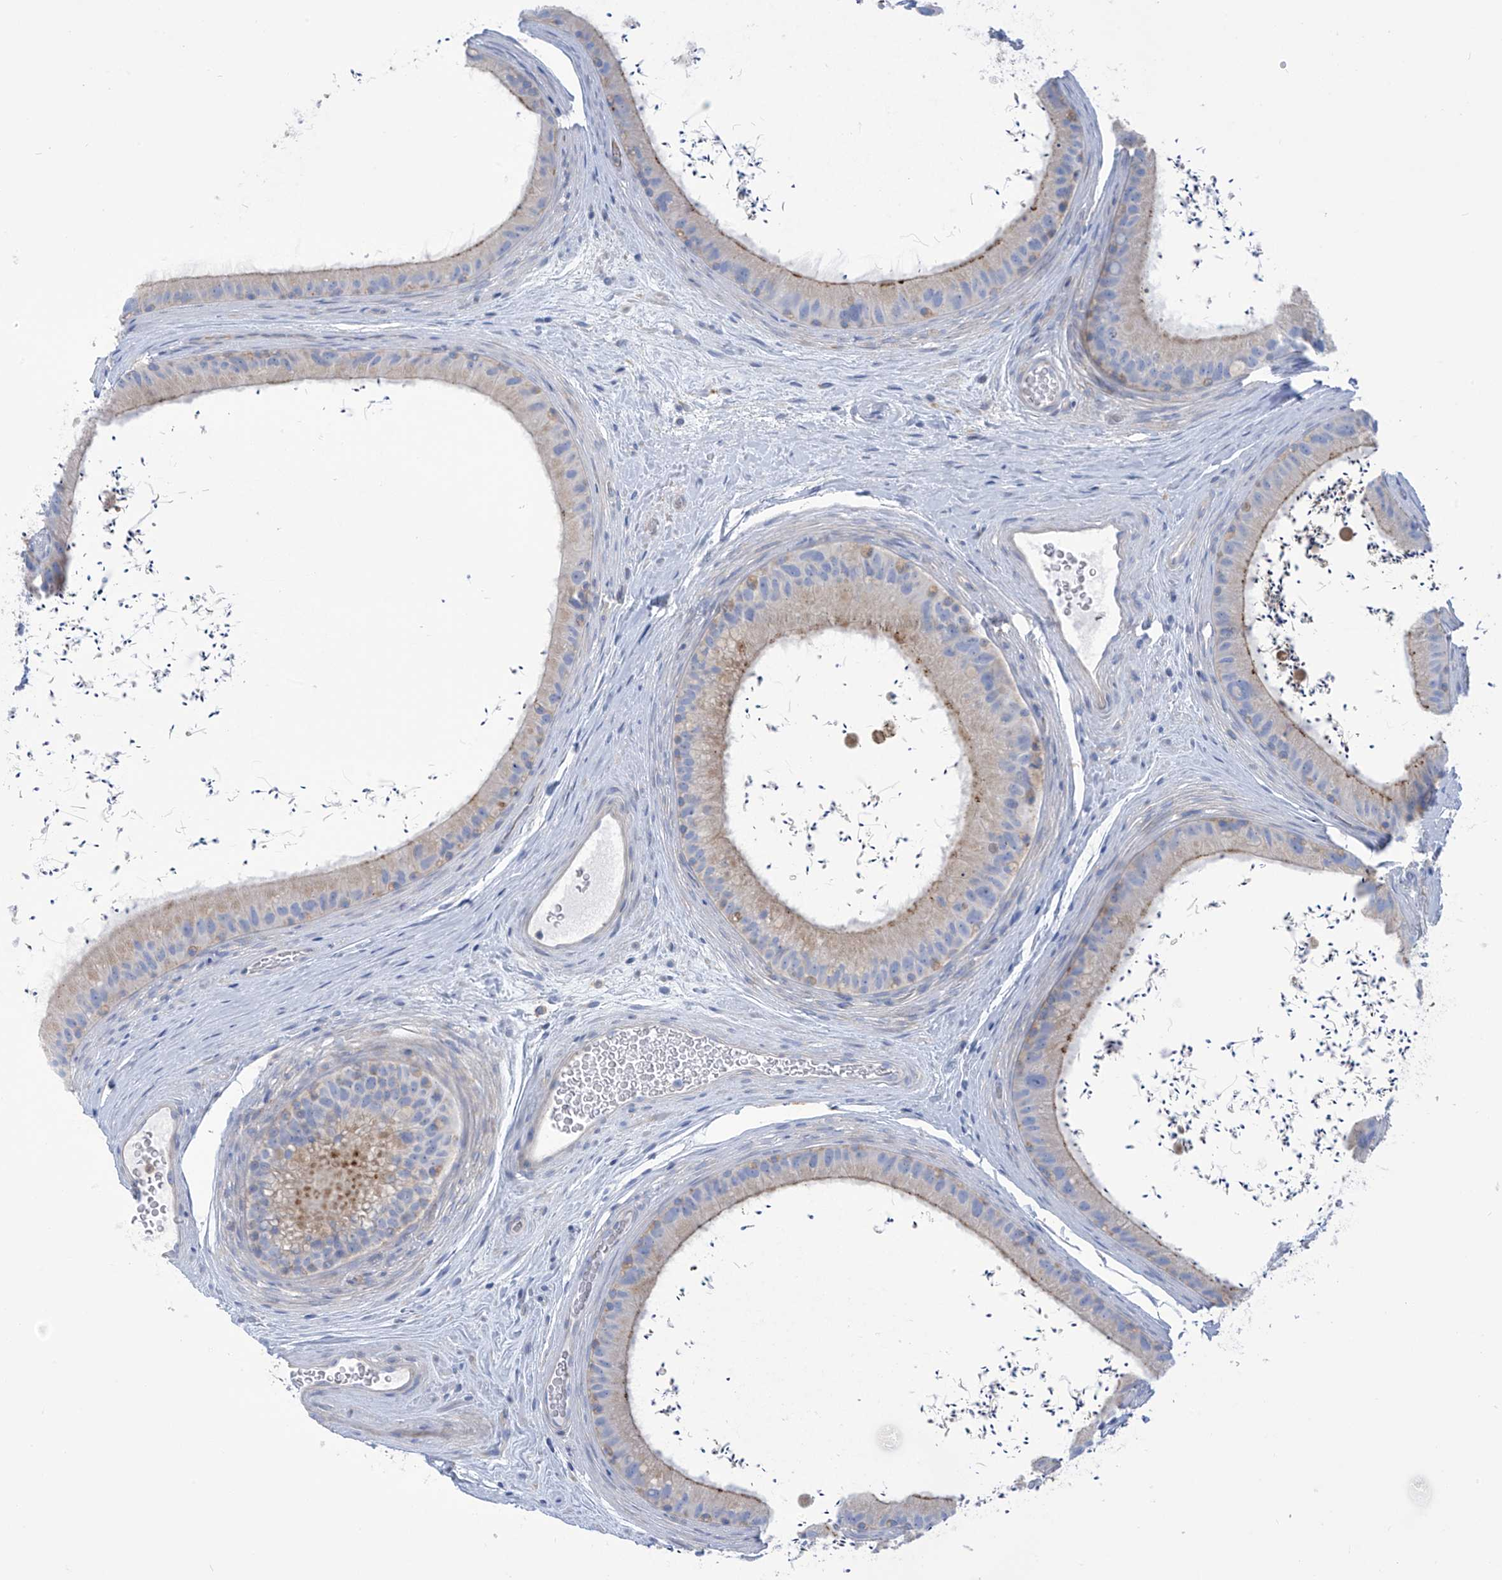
{"staining": {"intensity": "weak", "quantity": "<25%", "location": "cytoplasmic/membranous"}, "tissue": "epididymis", "cell_type": "Glandular cells", "image_type": "normal", "snomed": [{"axis": "morphology", "description": "Normal tissue, NOS"}, {"axis": "topography", "description": "Epididymis, spermatic cord, NOS"}], "caption": "An immunohistochemistry (IHC) image of normal epididymis is shown. There is no staining in glandular cells of epididymis. Brightfield microscopy of immunohistochemistry stained with DAB (brown) and hematoxylin (blue), captured at high magnification.", "gene": "FABP2", "patient": {"sex": "male", "age": 50}}